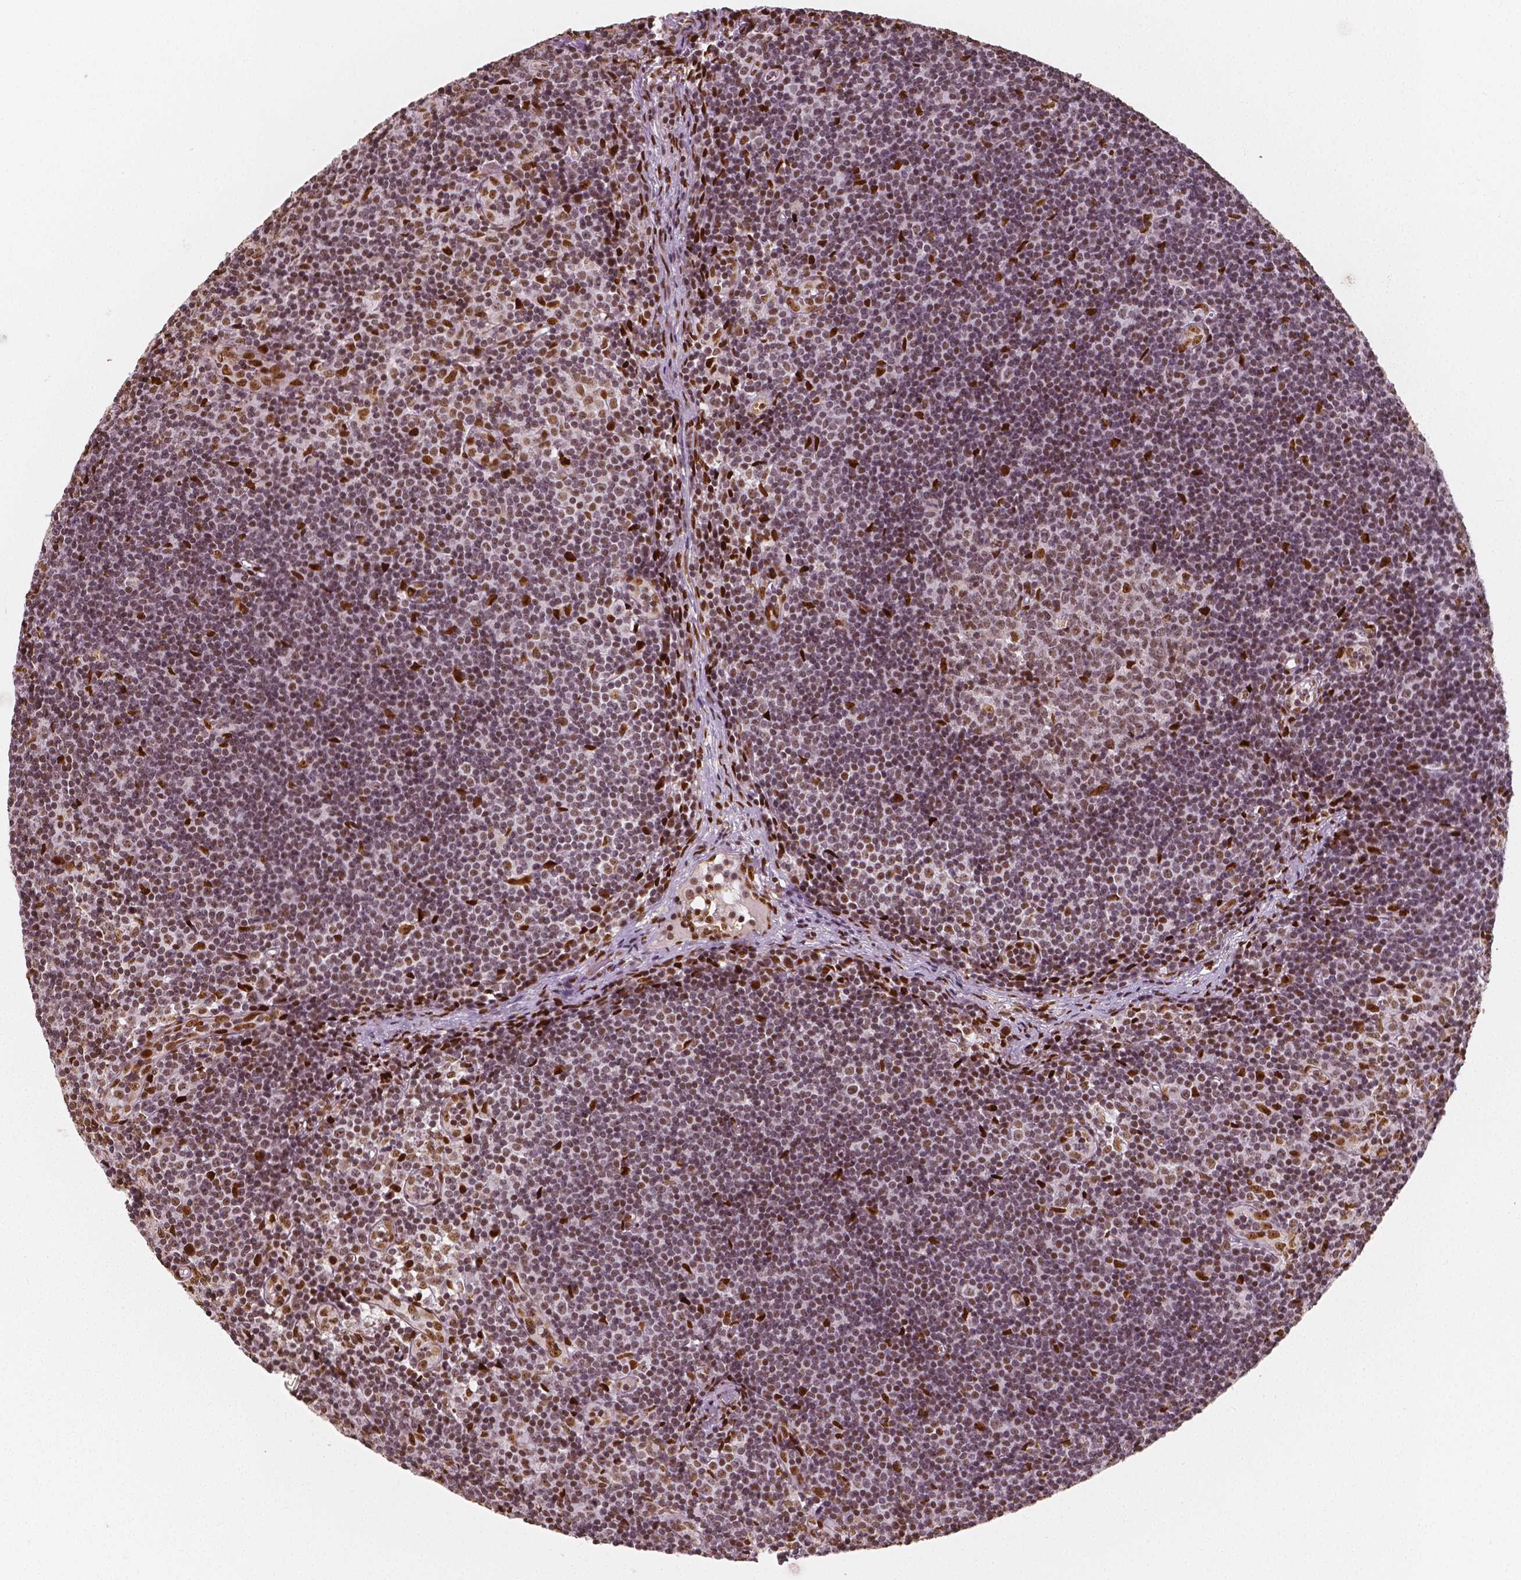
{"staining": {"intensity": "moderate", "quantity": ">75%", "location": "nuclear"}, "tissue": "lymph node", "cell_type": "Germinal center cells", "image_type": "normal", "snomed": [{"axis": "morphology", "description": "Normal tissue, NOS"}, {"axis": "topography", "description": "Lymph node"}], "caption": "Normal lymph node was stained to show a protein in brown. There is medium levels of moderate nuclear positivity in approximately >75% of germinal center cells. Using DAB (brown) and hematoxylin (blue) stains, captured at high magnification using brightfield microscopy.", "gene": "NUCKS1", "patient": {"sex": "female", "age": 41}}